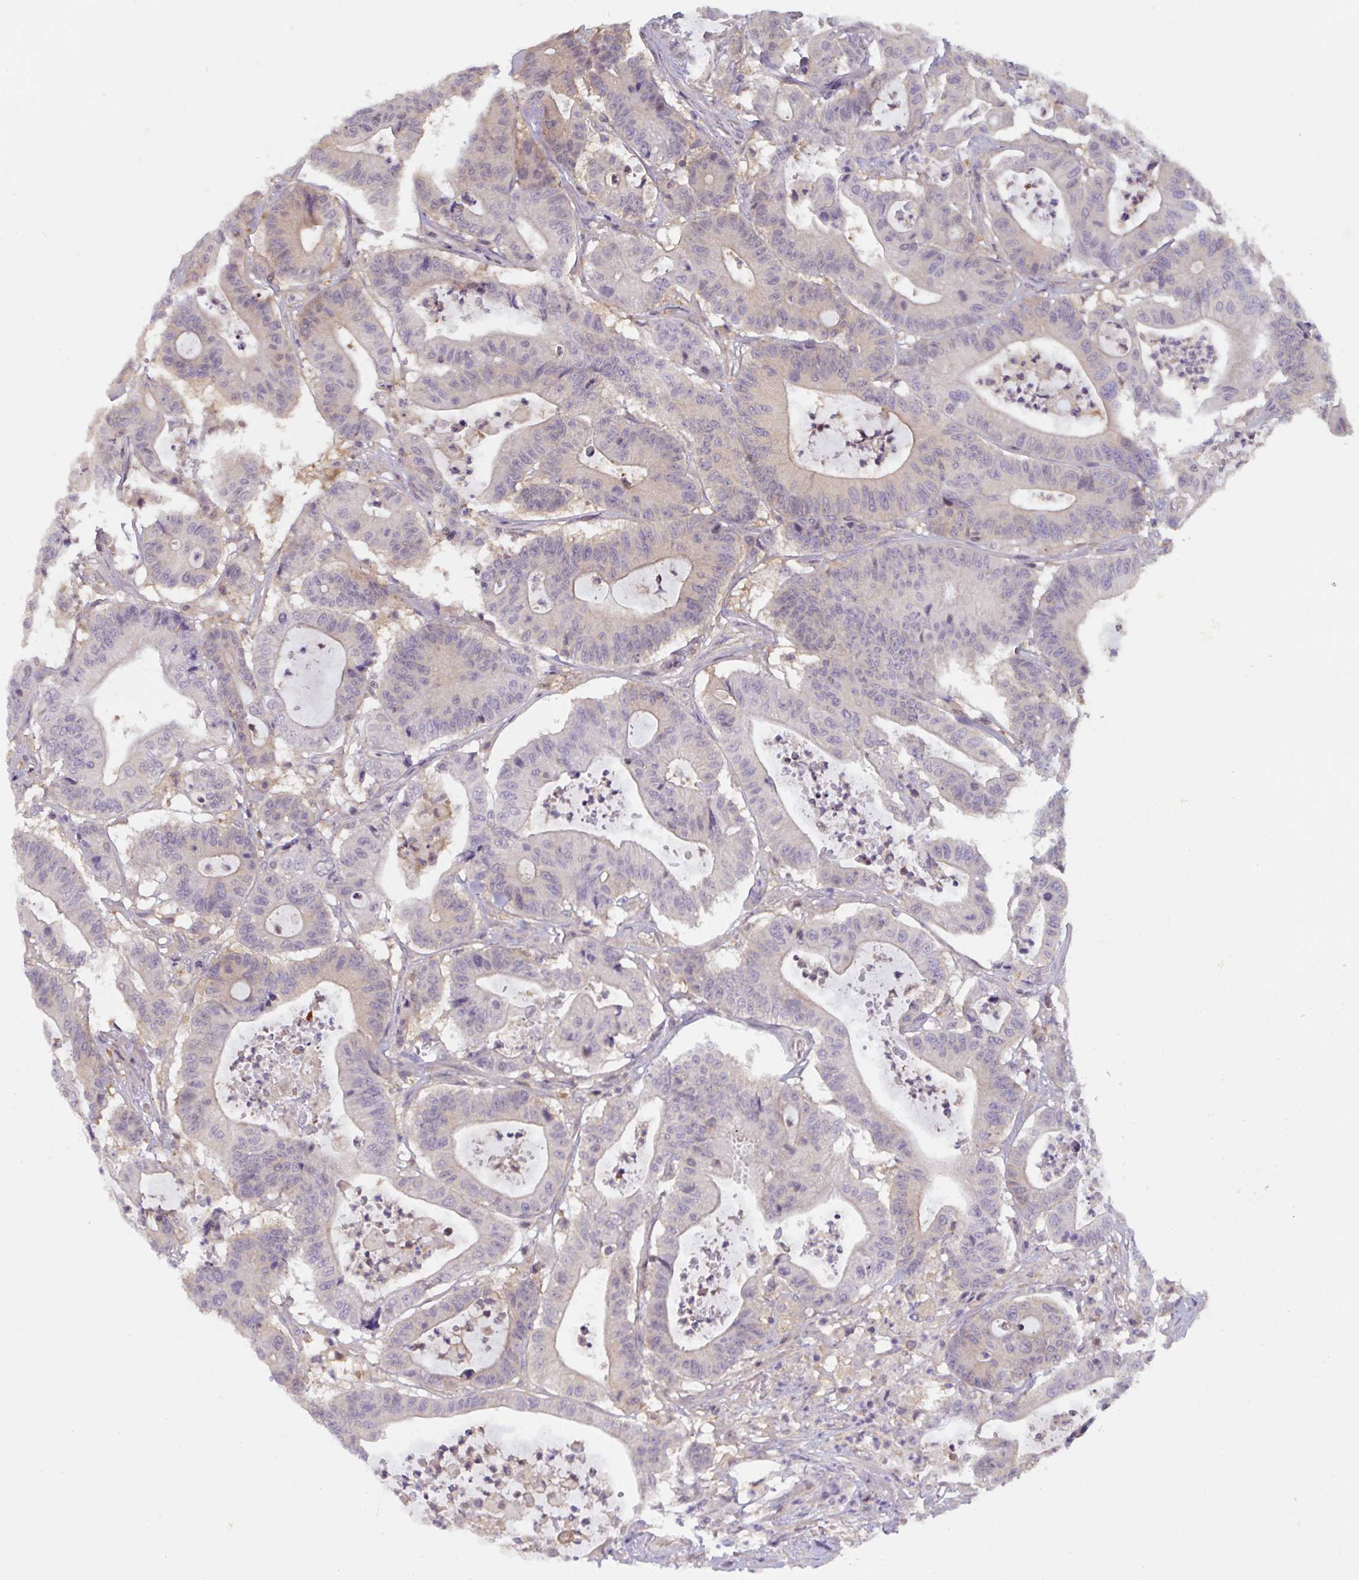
{"staining": {"intensity": "weak", "quantity": "25%-75%", "location": "cytoplasmic/membranous"}, "tissue": "colorectal cancer", "cell_type": "Tumor cells", "image_type": "cancer", "snomed": [{"axis": "morphology", "description": "Adenocarcinoma, NOS"}, {"axis": "topography", "description": "Colon"}], "caption": "Tumor cells exhibit weak cytoplasmic/membranous positivity in about 25%-75% of cells in colorectal cancer. (Stains: DAB (3,3'-diaminobenzidine) in brown, nuclei in blue, Microscopy: brightfield microscopy at high magnification).", "gene": "ST13", "patient": {"sex": "female", "age": 84}}